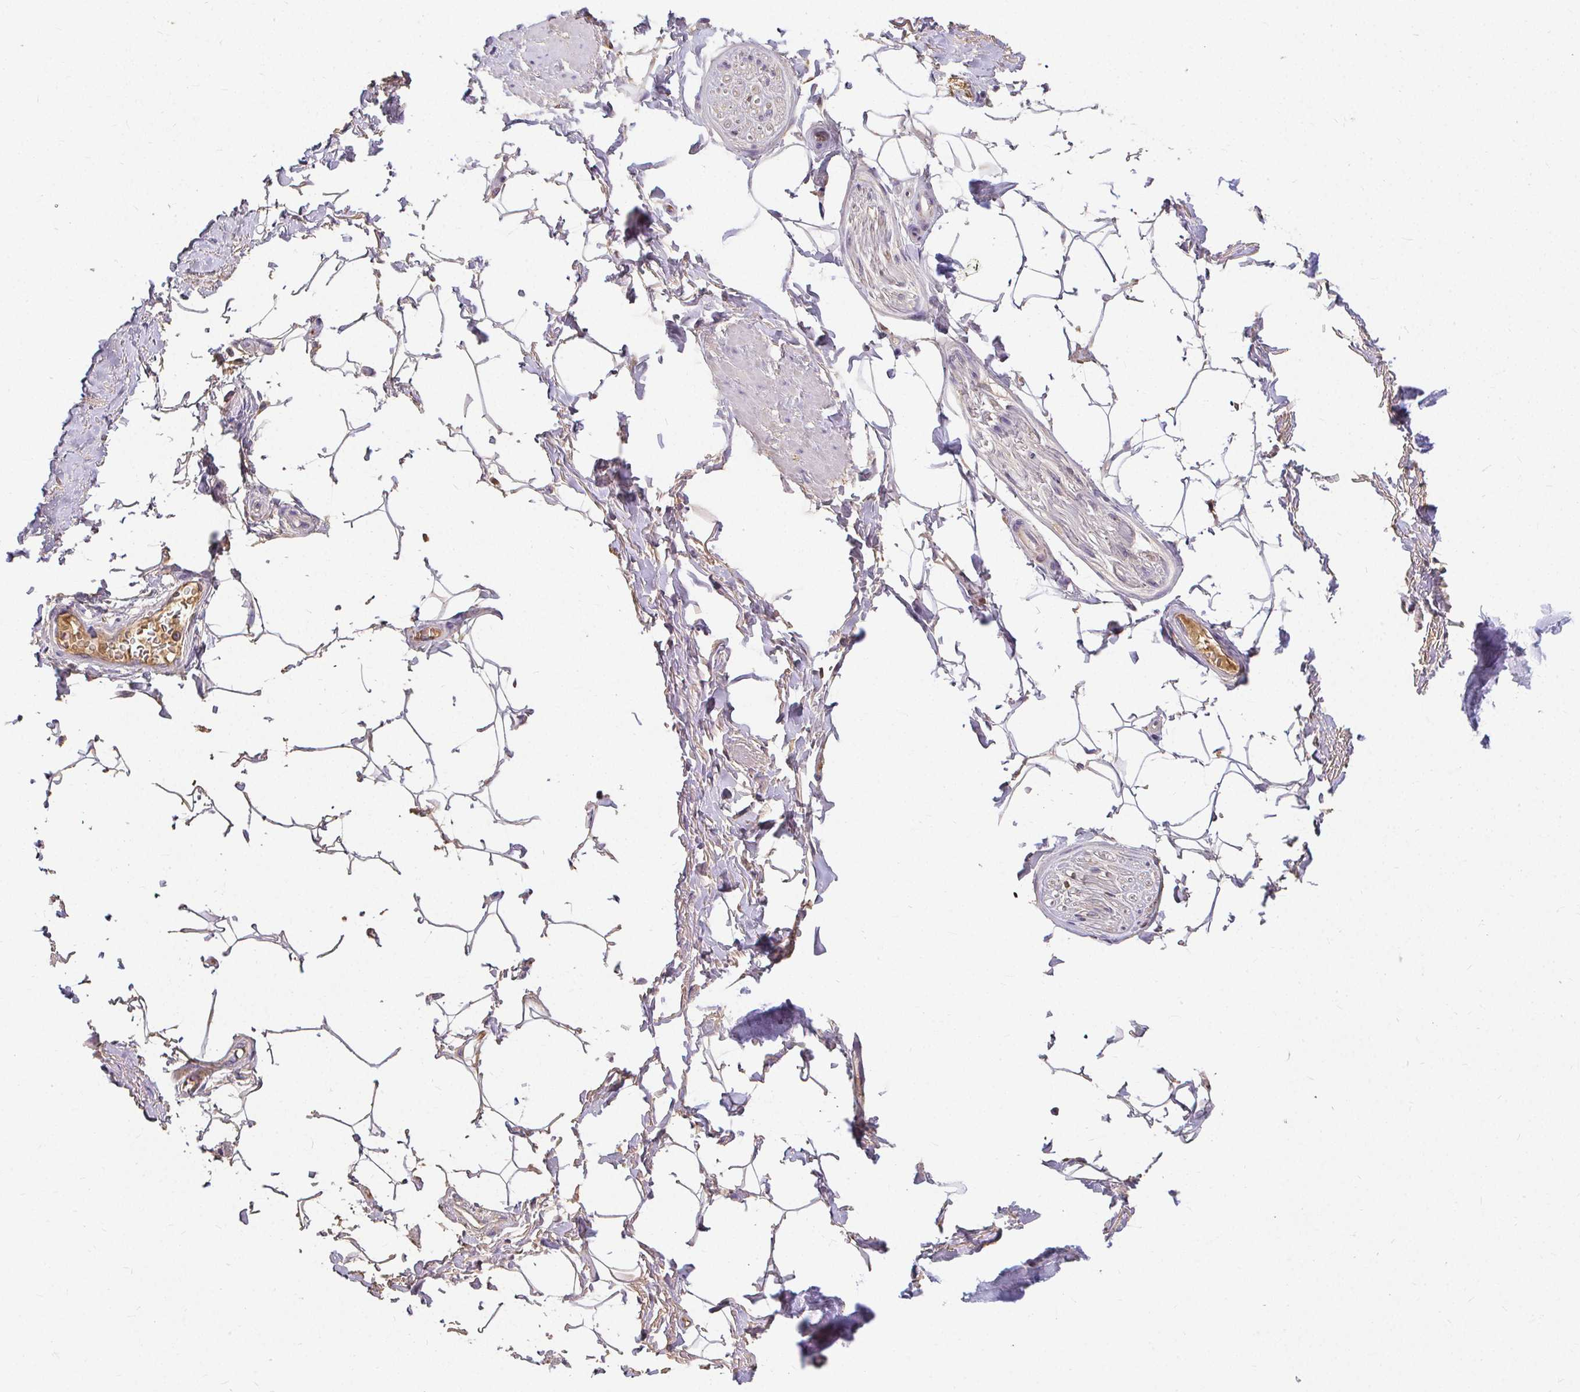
{"staining": {"intensity": "weak", "quantity": "<25%", "location": "cytoplasmic/membranous"}, "tissue": "adipose tissue", "cell_type": "Adipocytes", "image_type": "normal", "snomed": [{"axis": "morphology", "description": "Normal tissue, NOS"}, {"axis": "topography", "description": "Peripheral nerve tissue"}], "caption": "Adipocytes are negative for brown protein staining in unremarkable adipose tissue.", "gene": "LOXL4", "patient": {"sex": "male", "age": 51}}